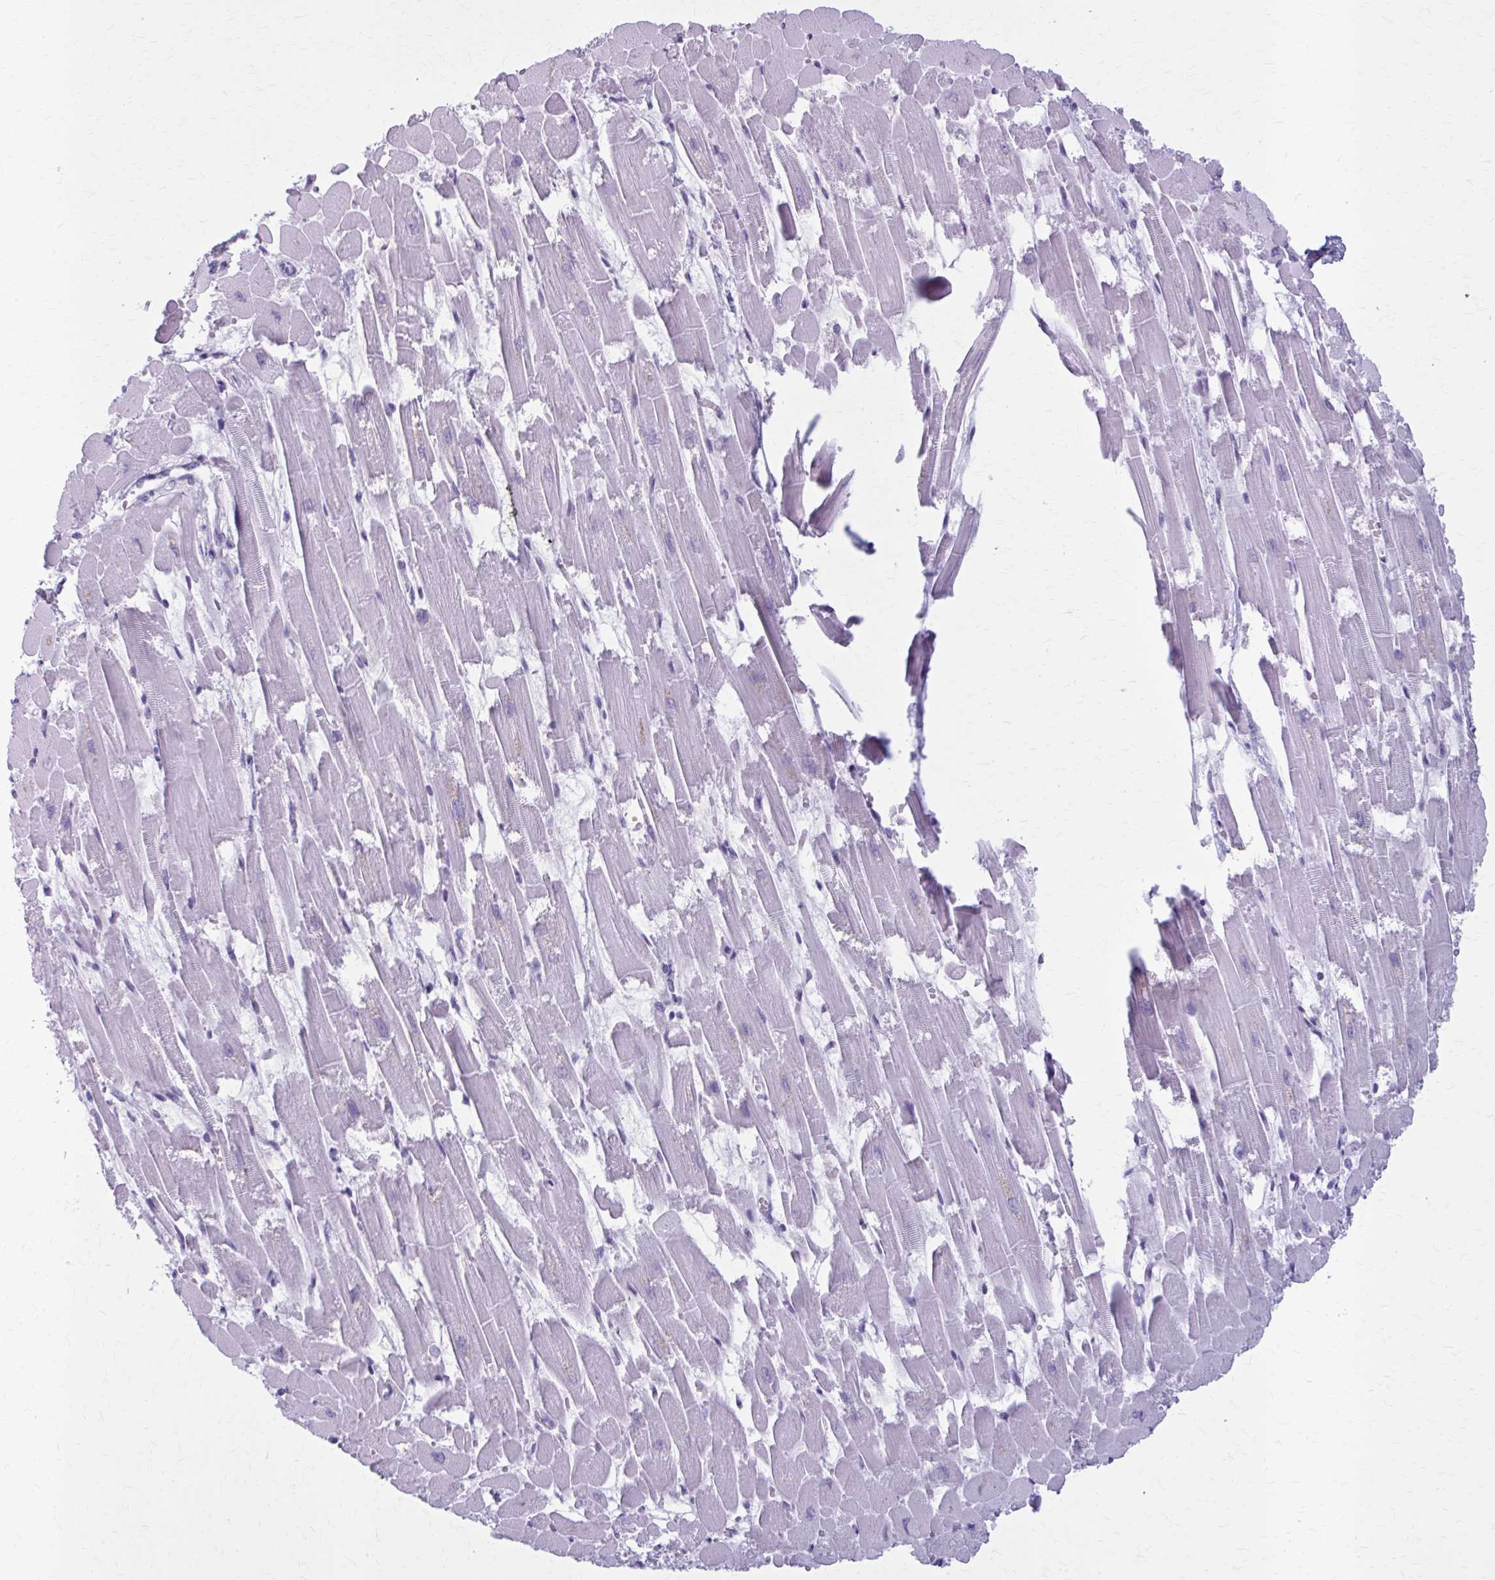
{"staining": {"intensity": "negative", "quantity": "none", "location": "none"}, "tissue": "heart muscle", "cell_type": "Cardiomyocytes", "image_type": "normal", "snomed": [{"axis": "morphology", "description": "Normal tissue, NOS"}, {"axis": "topography", "description": "Heart"}], "caption": "This is an immunohistochemistry (IHC) photomicrograph of unremarkable human heart muscle. There is no staining in cardiomyocytes.", "gene": "ZDHHC7", "patient": {"sex": "female", "age": 52}}